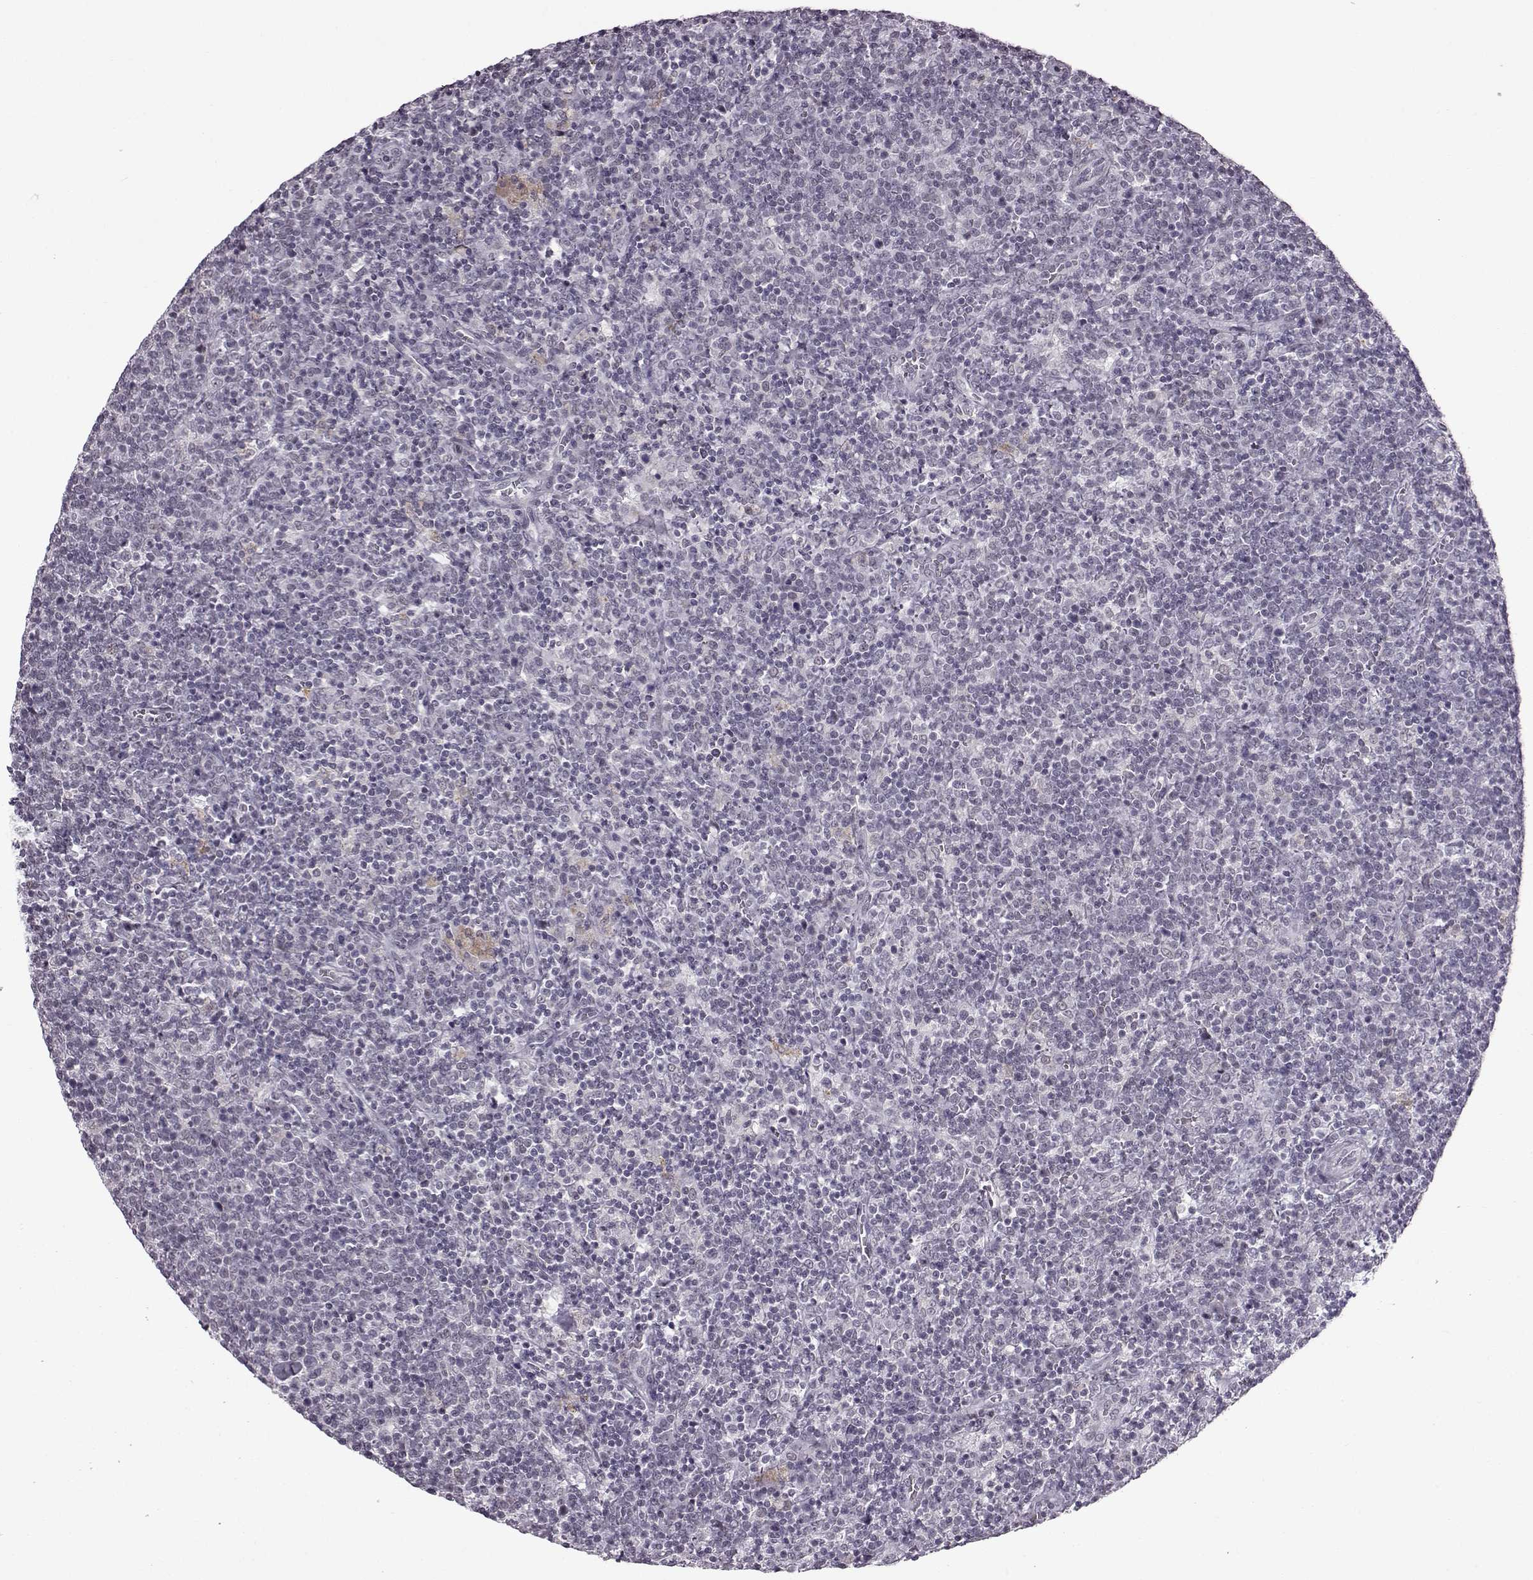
{"staining": {"intensity": "negative", "quantity": "none", "location": "none"}, "tissue": "lymphoma", "cell_type": "Tumor cells", "image_type": "cancer", "snomed": [{"axis": "morphology", "description": "Malignant lymphoma, non-Hodgkin's type, High grade"}, {"axis": "topography", "description": "Lymph node"}], "caption": "The histopathology image displays no significant staining in tumor cells of lymphoma.", "gene": "SLC28A2", "patient": {"sex": "male", "age": 61}}